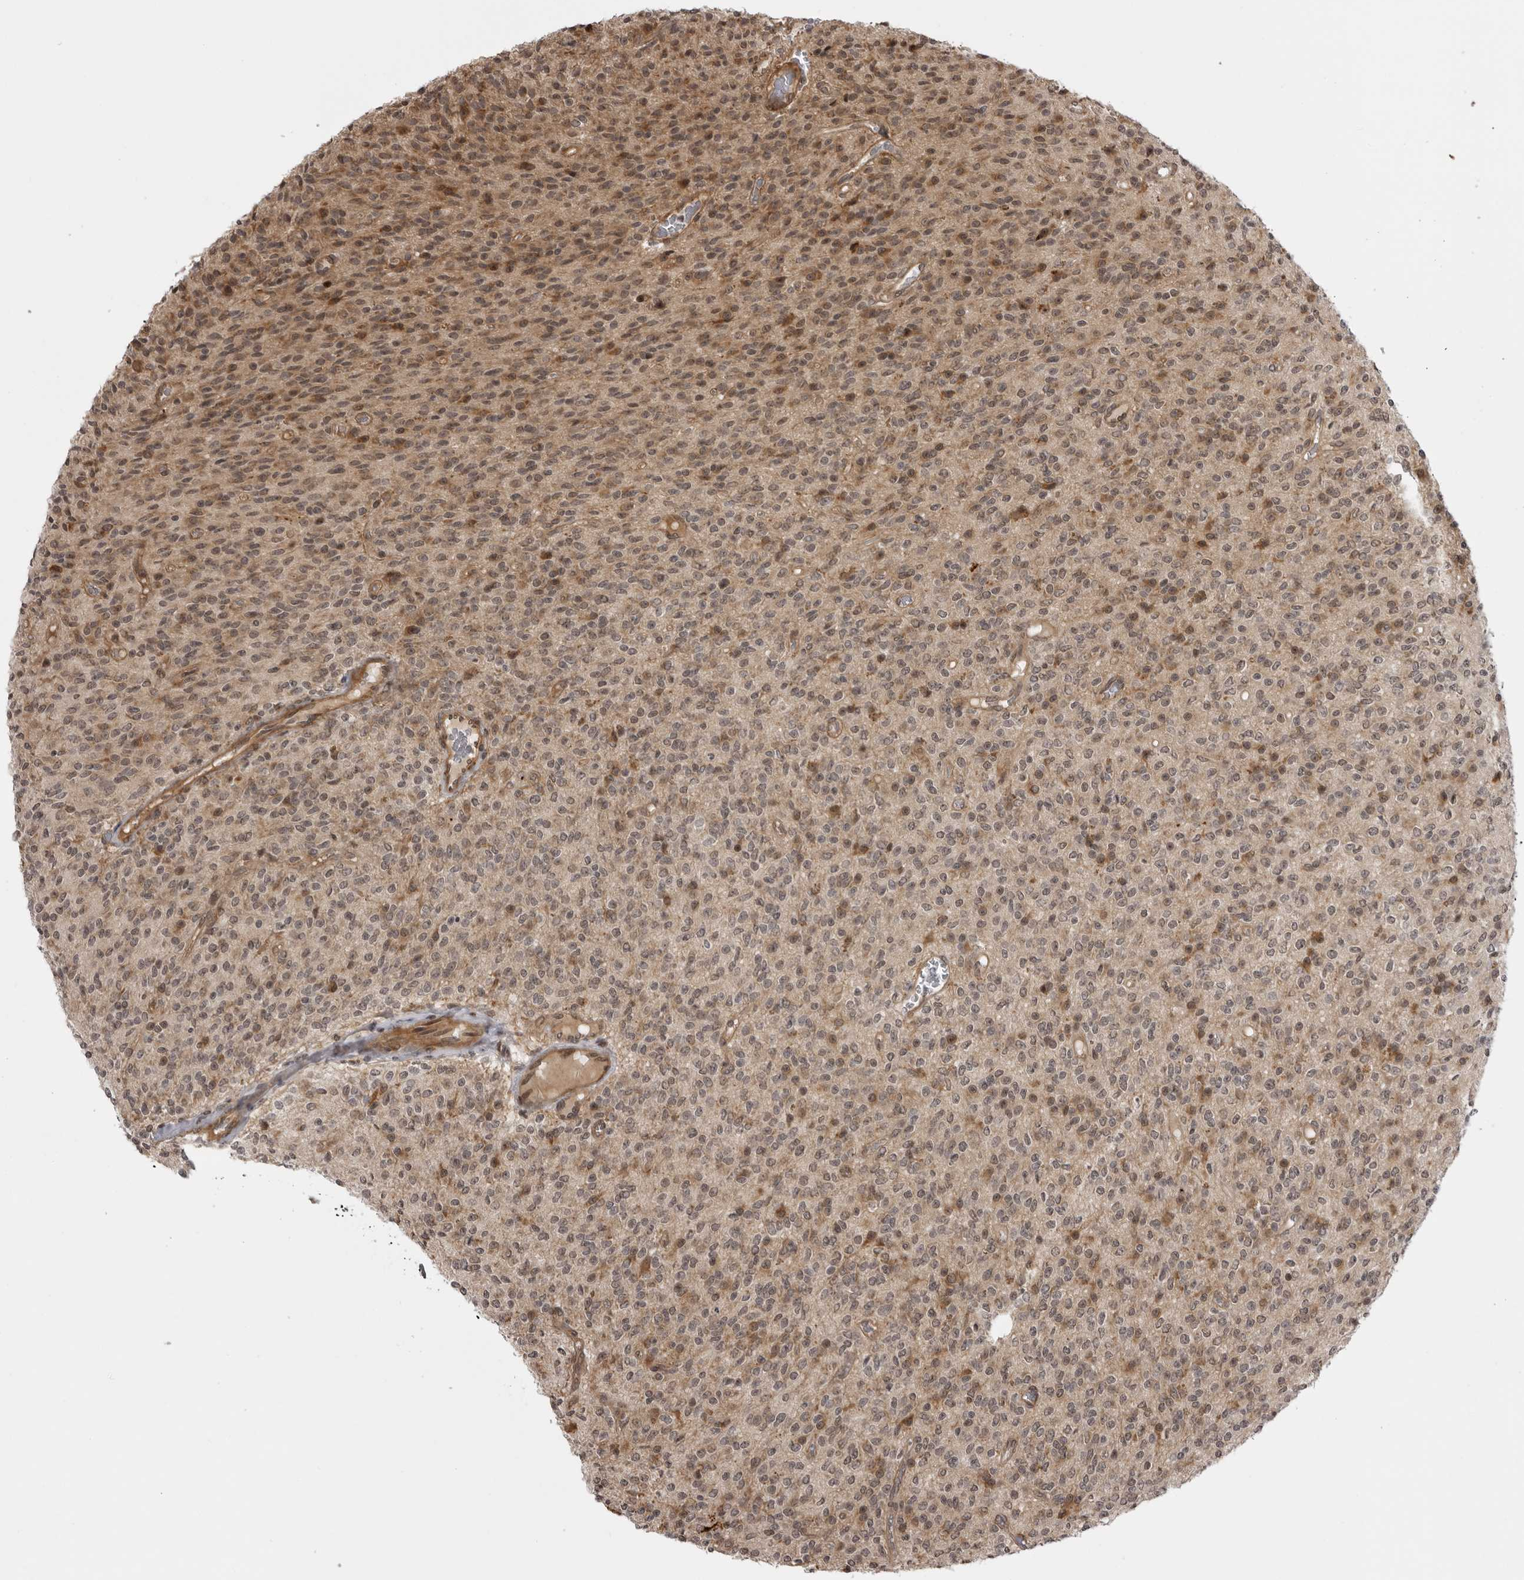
{"staining": {"intensity": "moderate", "quantity": "25%-75%", "location": "cytoplasmic/membranous"}, "tissue": "glioma", "cell_type": "Tumor cells", "image_type": "cancer", "snomed": [{"axis": "morphology", "description": "Glioma, malignant, High grade"}, {"axis": "topography", "description": "Brain"}], "caption": "IHC (DAB) staining of high-grade glioma (malignant) shows moderate cytoplasmic/membranous protein expression in about 25%-75% of tumor cells. The staining is performed using DAB (3,3'-diaminobenzidine) brown chromogen to label protein expression. The nuclei are counter-stained blue using hematoxylin.", "gene": "DNAH14", "patient": {"sex": "male", "age": 34}}